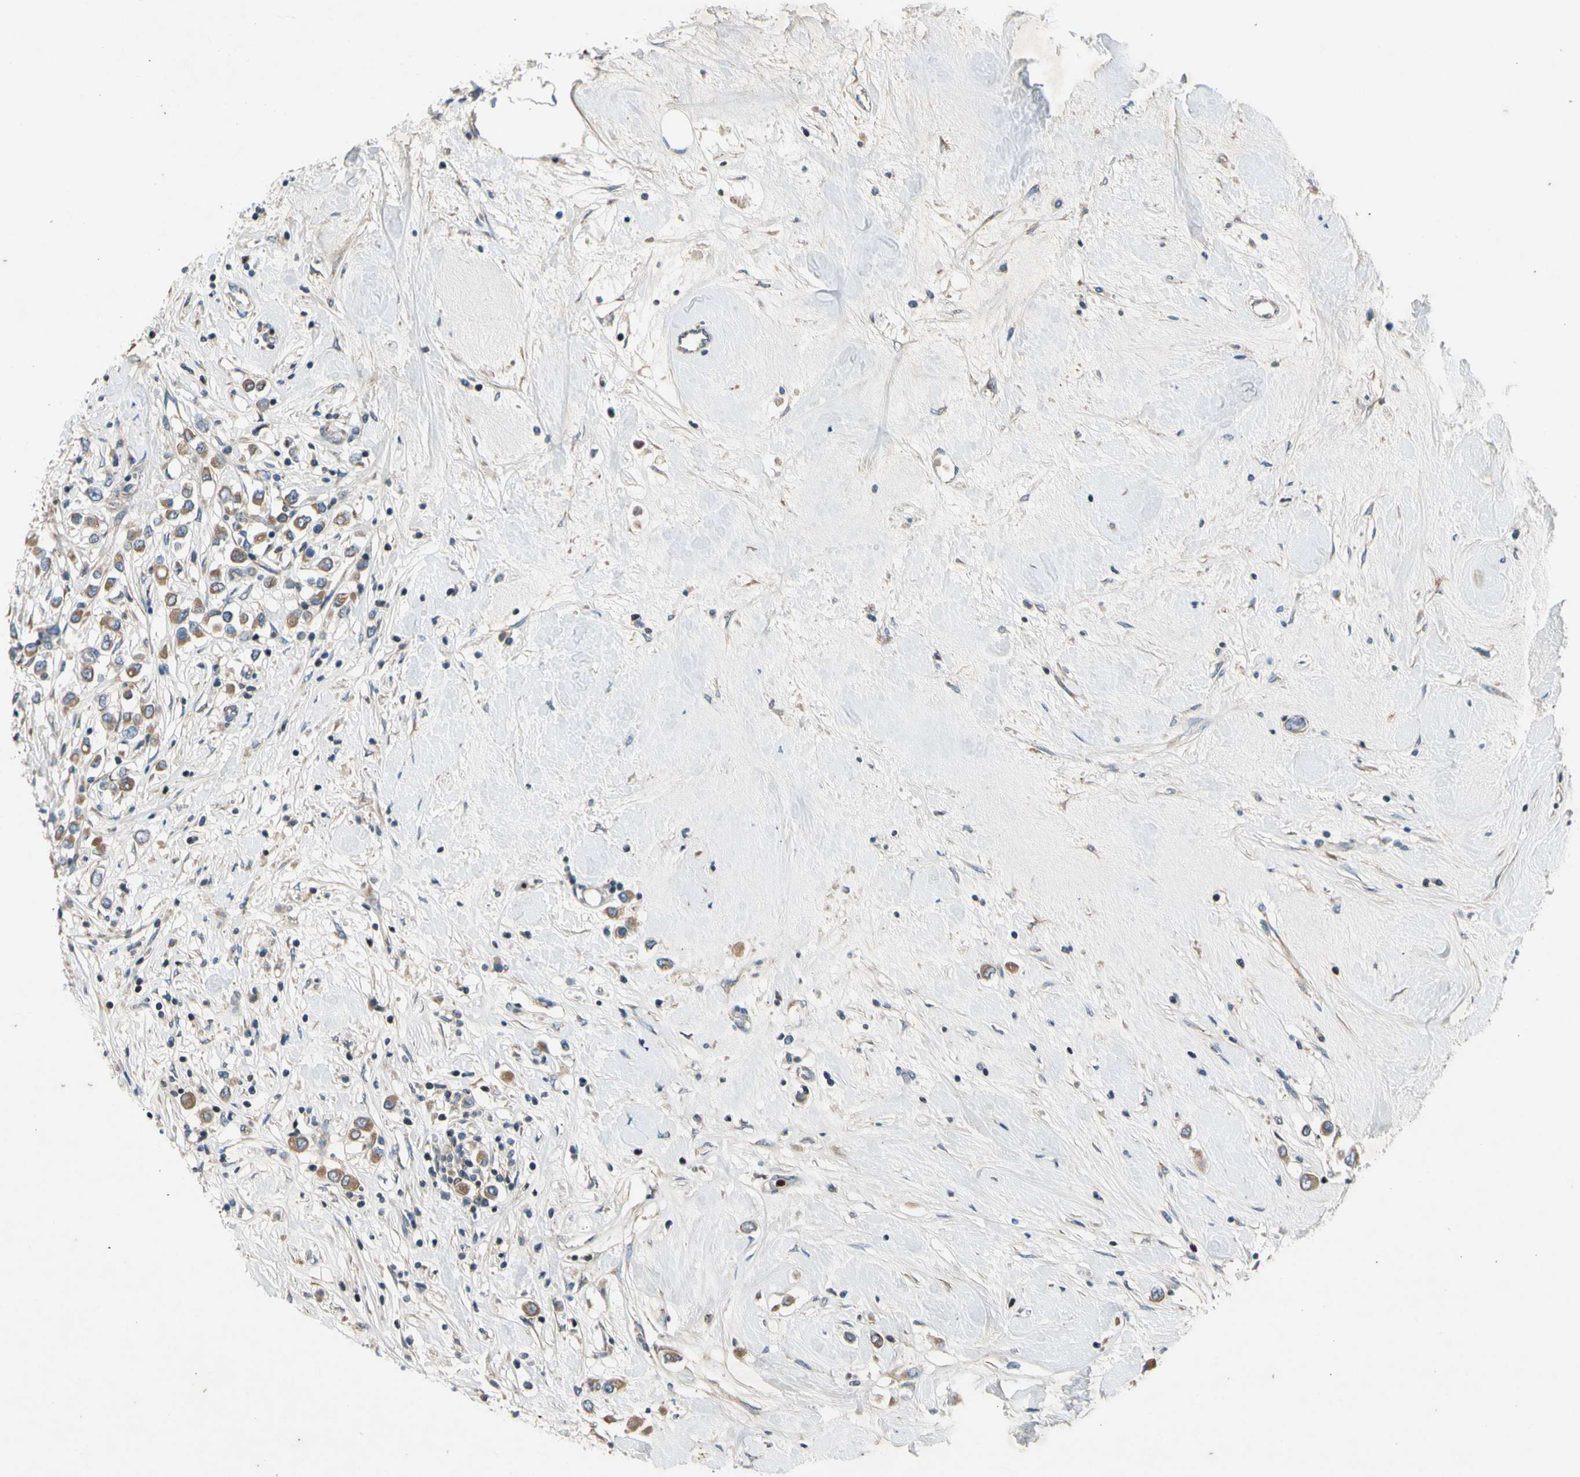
{"staining": {"intensity": "weak", "quantity": ">75%", "location": "cytoplasmic/membranous"}, "tissue": "breast cancer", "cell_type": "Tumor cells", "image_type": "cancer", "snomed": [{"axis": "morphology", "description": "Duct carcinoma"}, {"axis": "topography", "description": "Breast"}], "caption": "Brown immunohistochemical staining in infiltrating ductal carcinoma (breast) demonstrates weak cytoplasmic/membranous staining in approximately >75% of tumor cells.", "gene": "TBX21", "patient": {"sex": "female", "age": 61}}